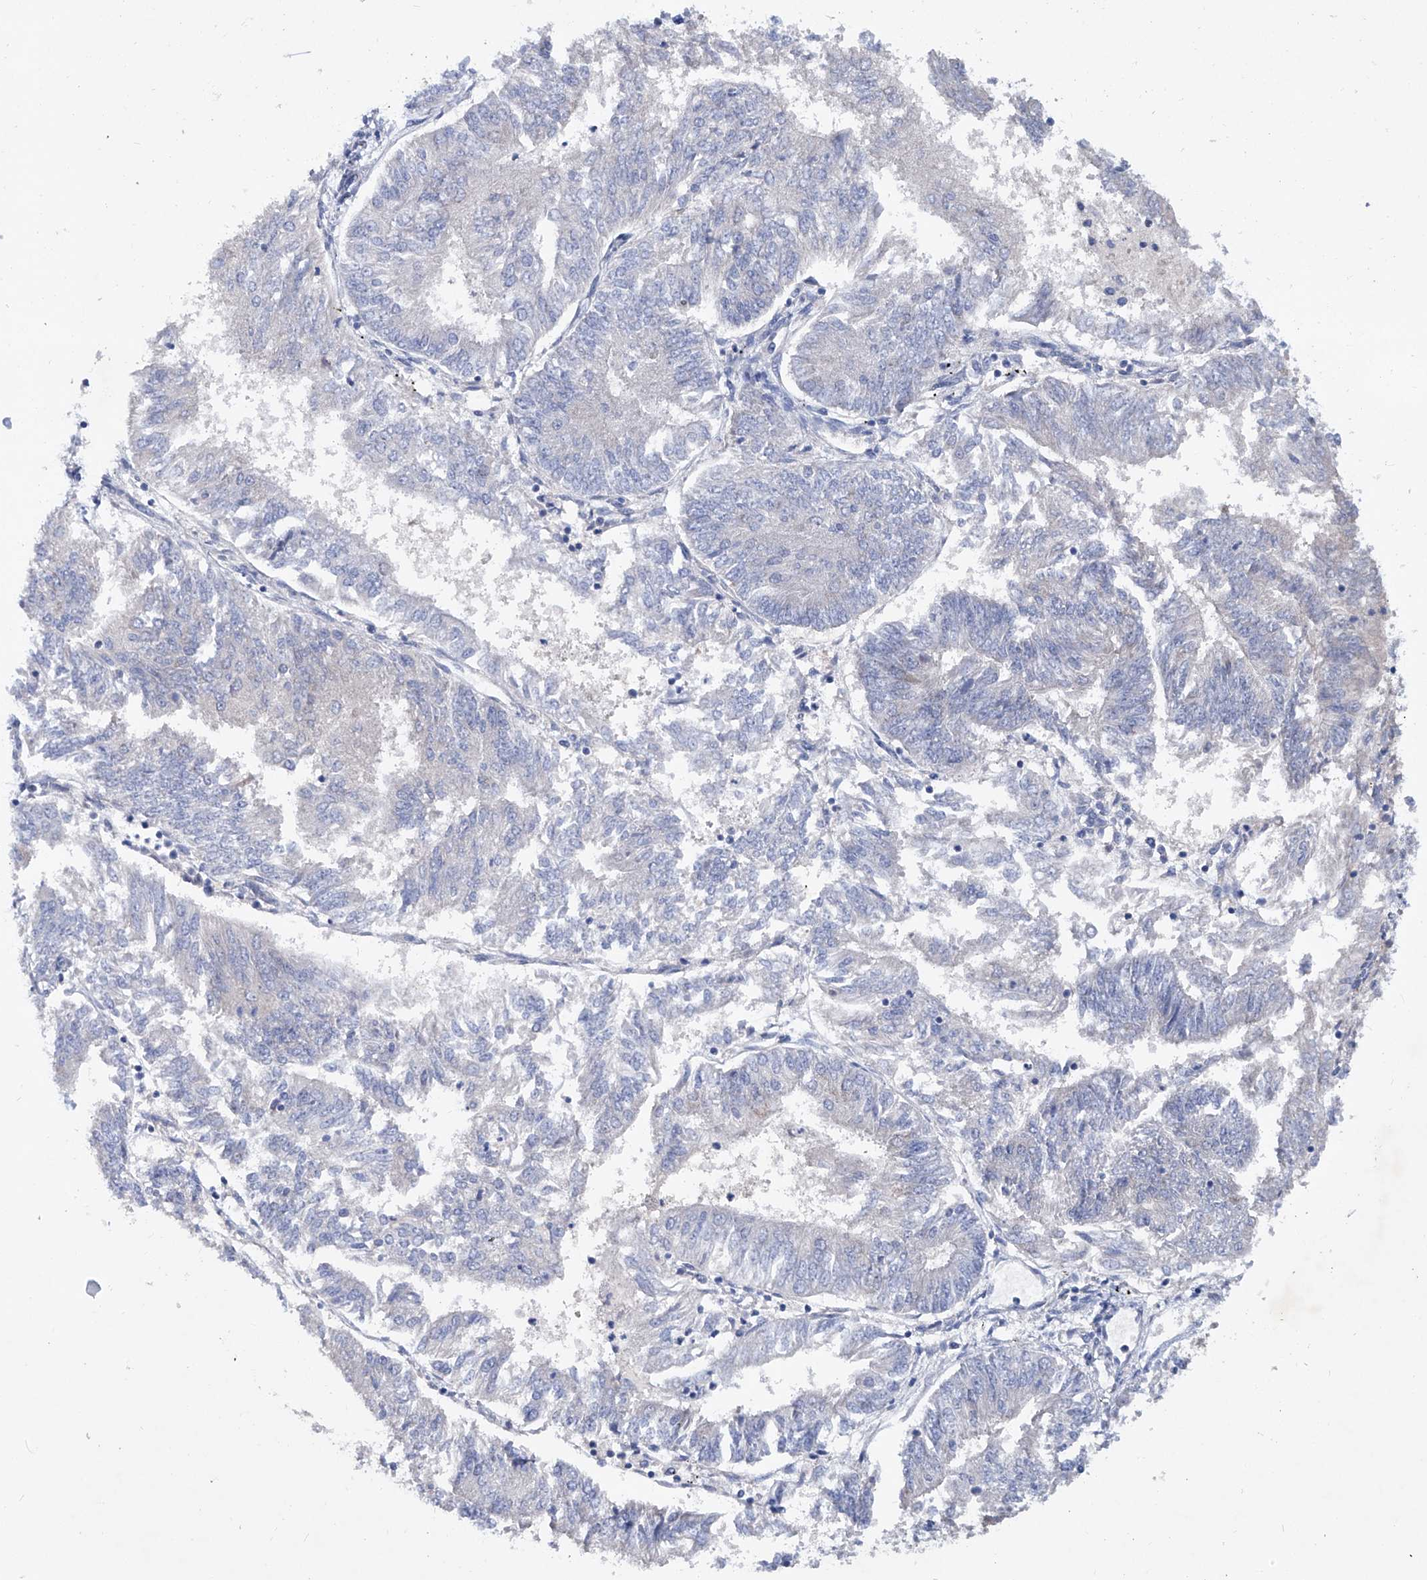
{"staining": {"intensity": "negative", "quantity": "none", "location": "none"}, "tissue": "endometrial cancer", "cell_type": "Tumor cells", "image_type": "cancer", "snomed": [{"axis": "morphology", "description": "Adenocarcinoma, NOS"}, {"axis": "topography", "description": "Endometrium"}], "caption": "This micrograph is of endometrial adenocarcinoma stained with IHC to label a protein in brown with the nuclei are counter-stained blue. There is no expression in tumor cells.", "gene": "KLHL17", "patient": {"sex": "female", "age": 58}}